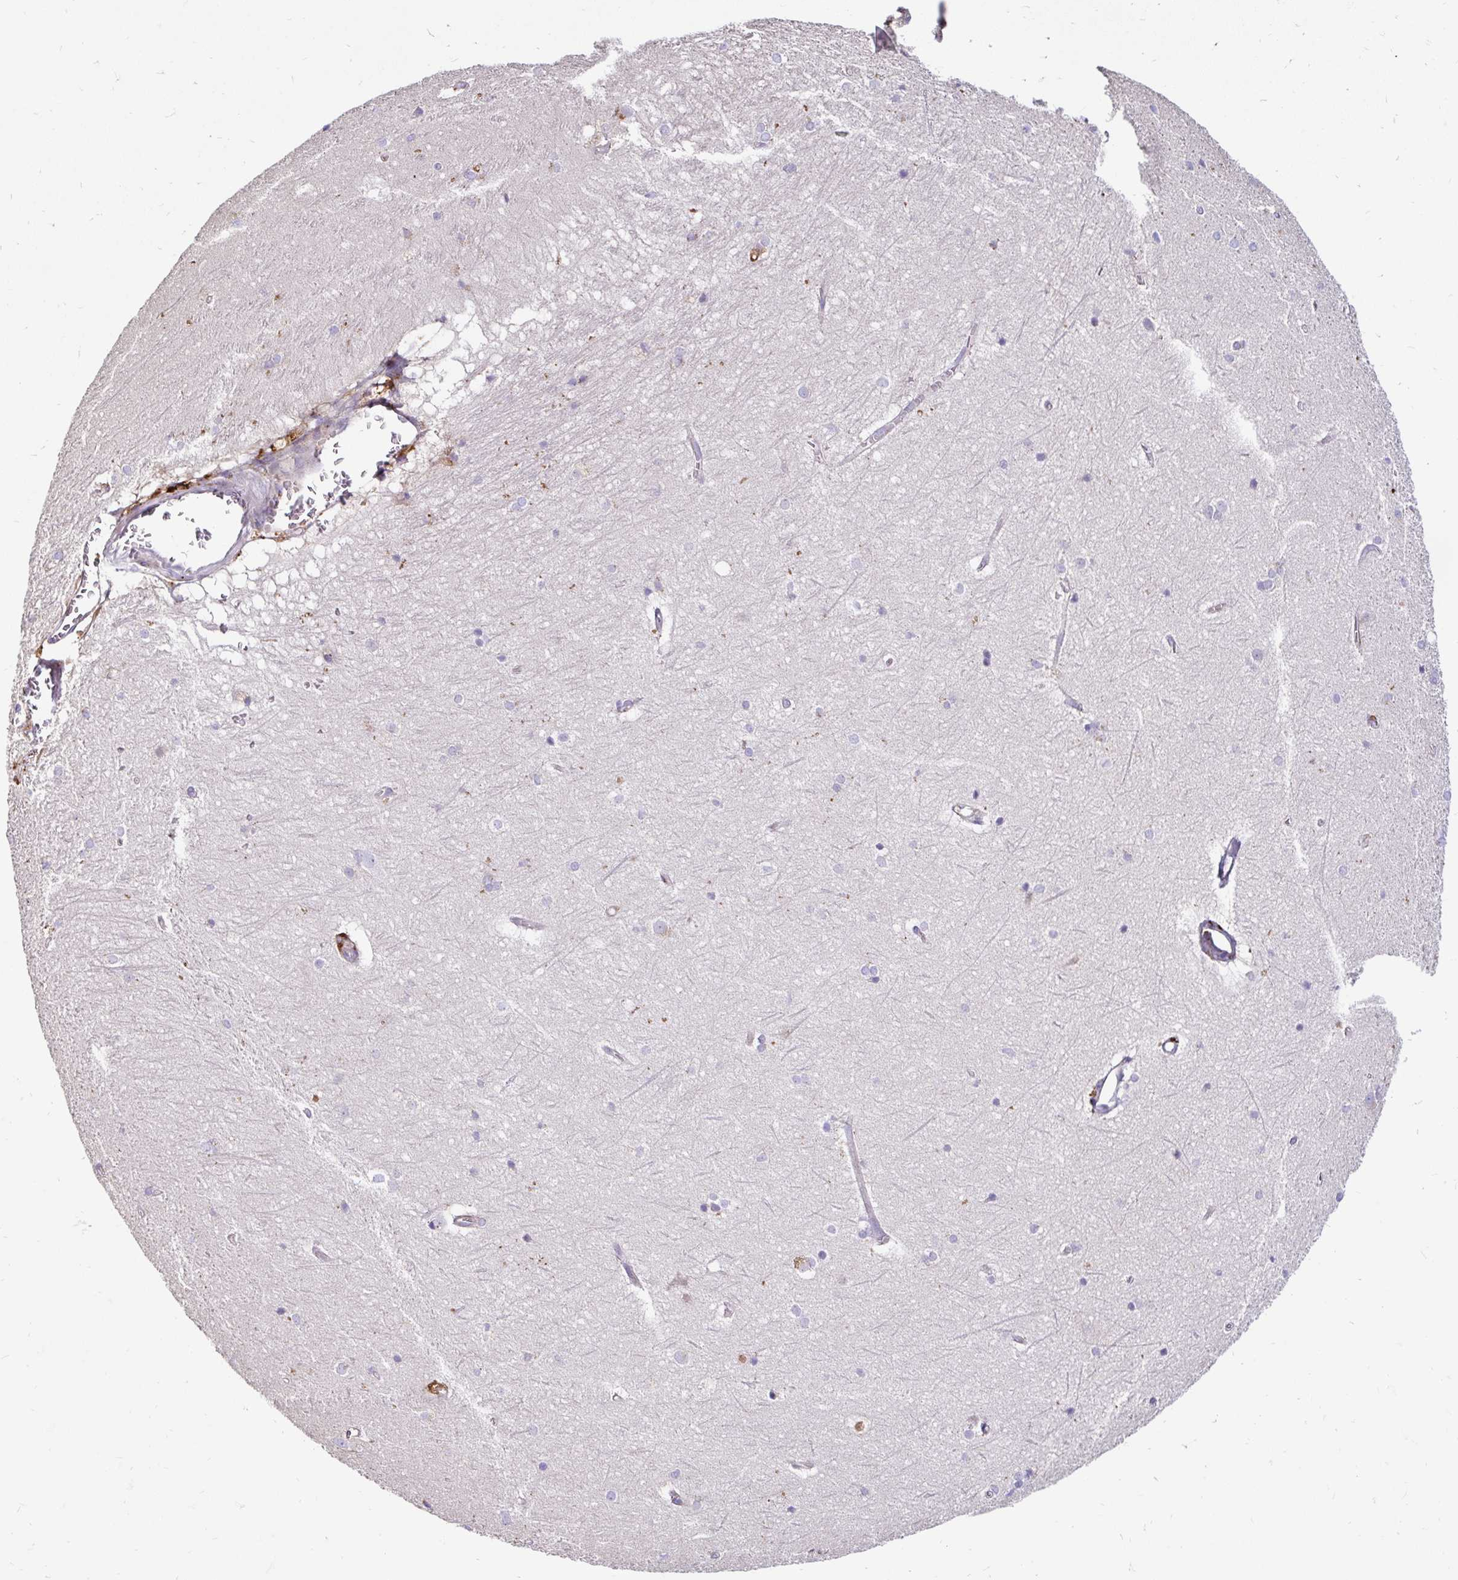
{"staining": {"intensity": "negative", "quantity": "none", "location": "none"}, "tissue": "hippocampus", "cell_type": "Glial cells", "image_type": "normal", "snomed": [{"axis": "morphology", "description": "Normal tissue, NOS"}, {"axis": "topography", "description": "Cerebral cortex"}, {"axis": "topography", "description": "Hippocampus"}], "caption": "IHC of normal hippocampus displays no expression in glial cells.", "gene": "FUCA1", "patient": {"sex": "female", "age": 19}}